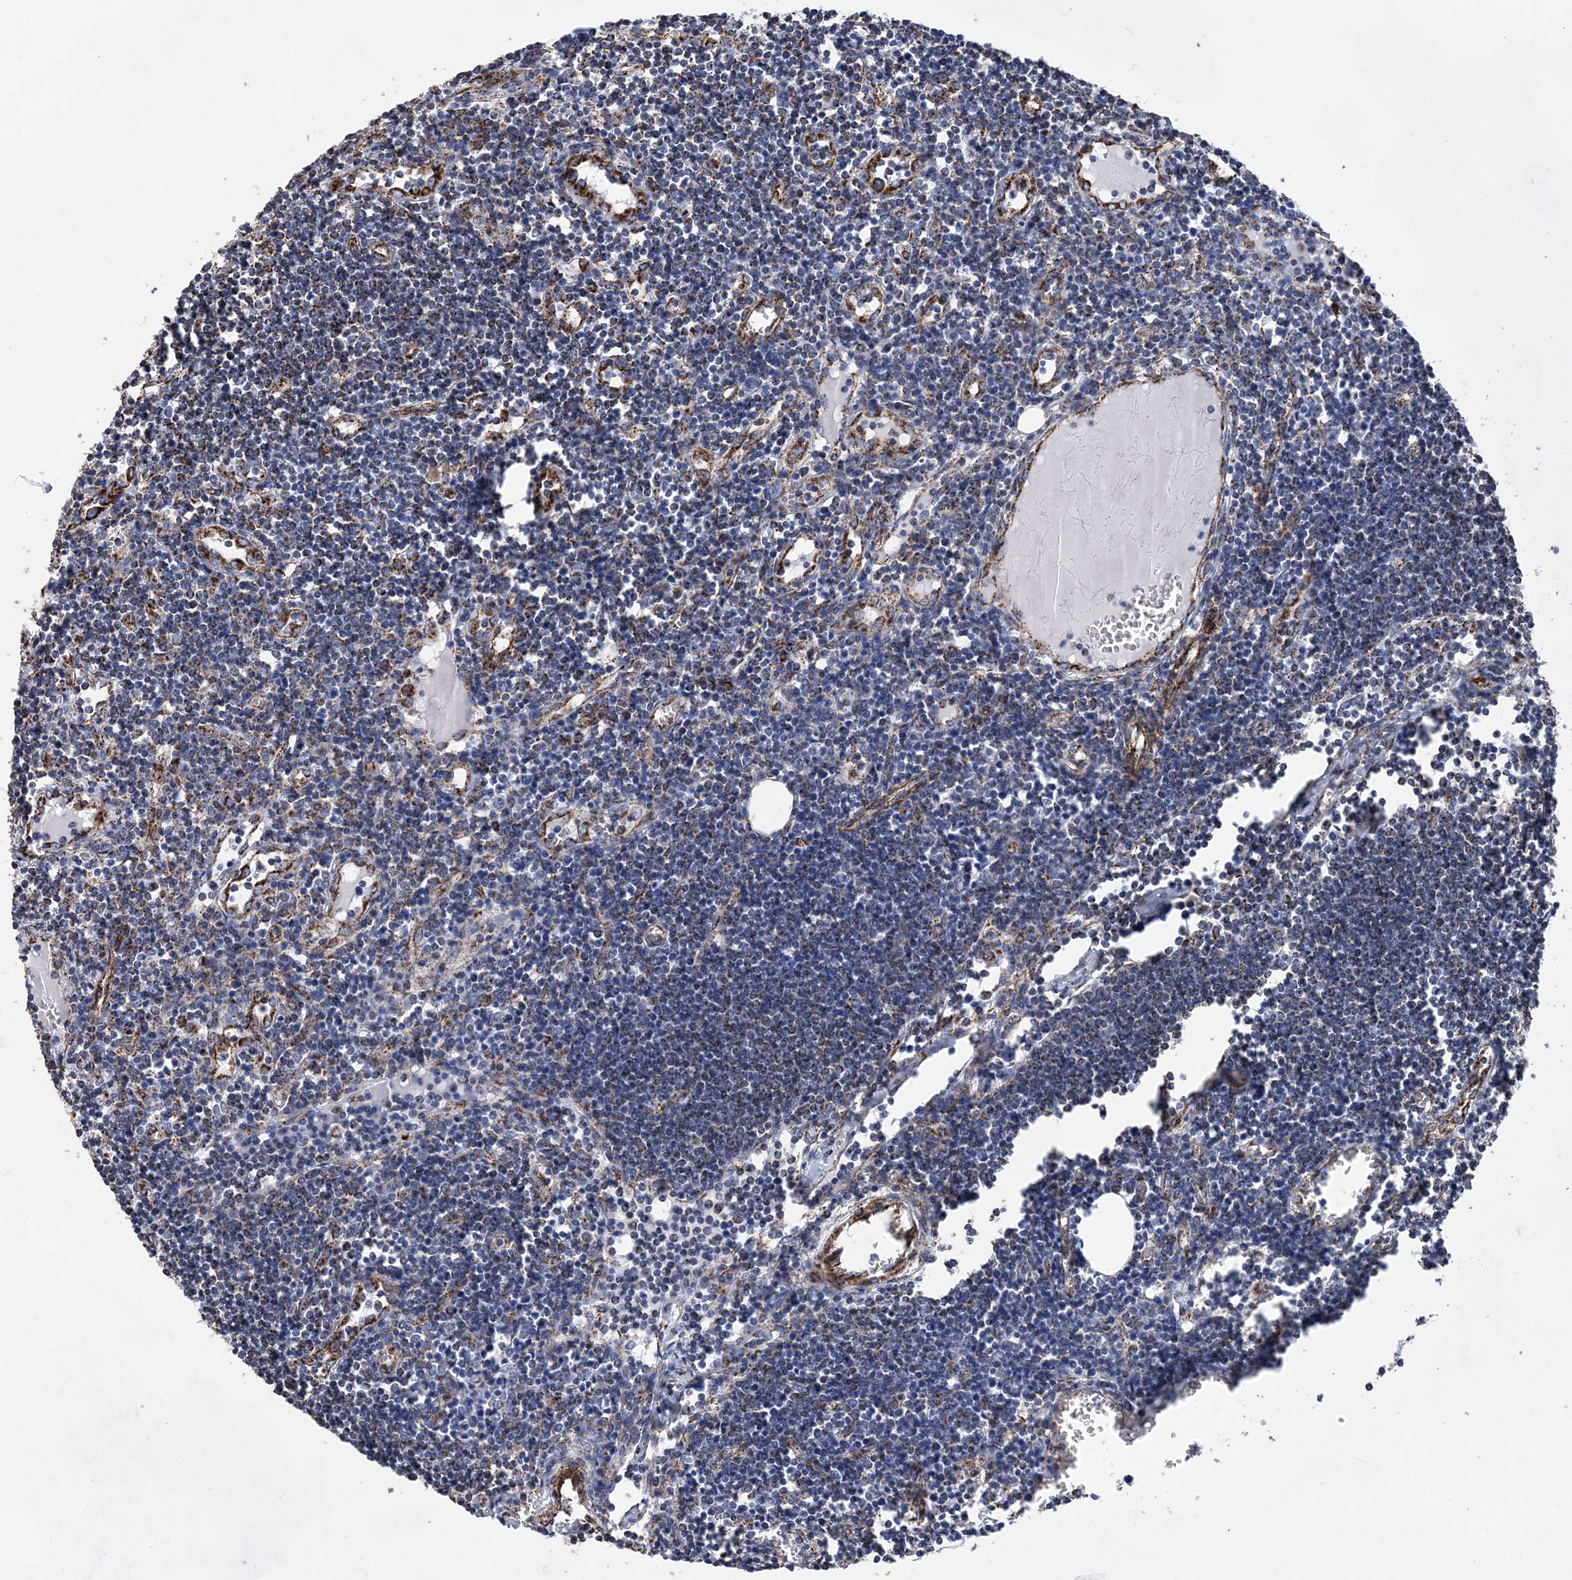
{"staining": {"intensity": "moderate", "quantity": "<25%", "location": "cytoplasmic/membranous"}, "tissue": "lymph node", "cell_type": "Germinal center cells", "image_type": "normal", "snomed": [{"axis": "morphology", "description": "Normal tissue, NOS"}, {"axis": "morphology", "description": "Malignant melanoma, Metastatic site"}, {"axis": "topography", "description": "Lymph node"}], "caption": "High-power microscopy captured an immunohistochemistry photomicrograph of normal lymph node, revealing moderate cytoplasmic/membranous expression in about <25% of germinal center cells. Nuclei are stained in blue.", "gene": "ACOT9", "patient": {"sex": "male", "age": 41}}